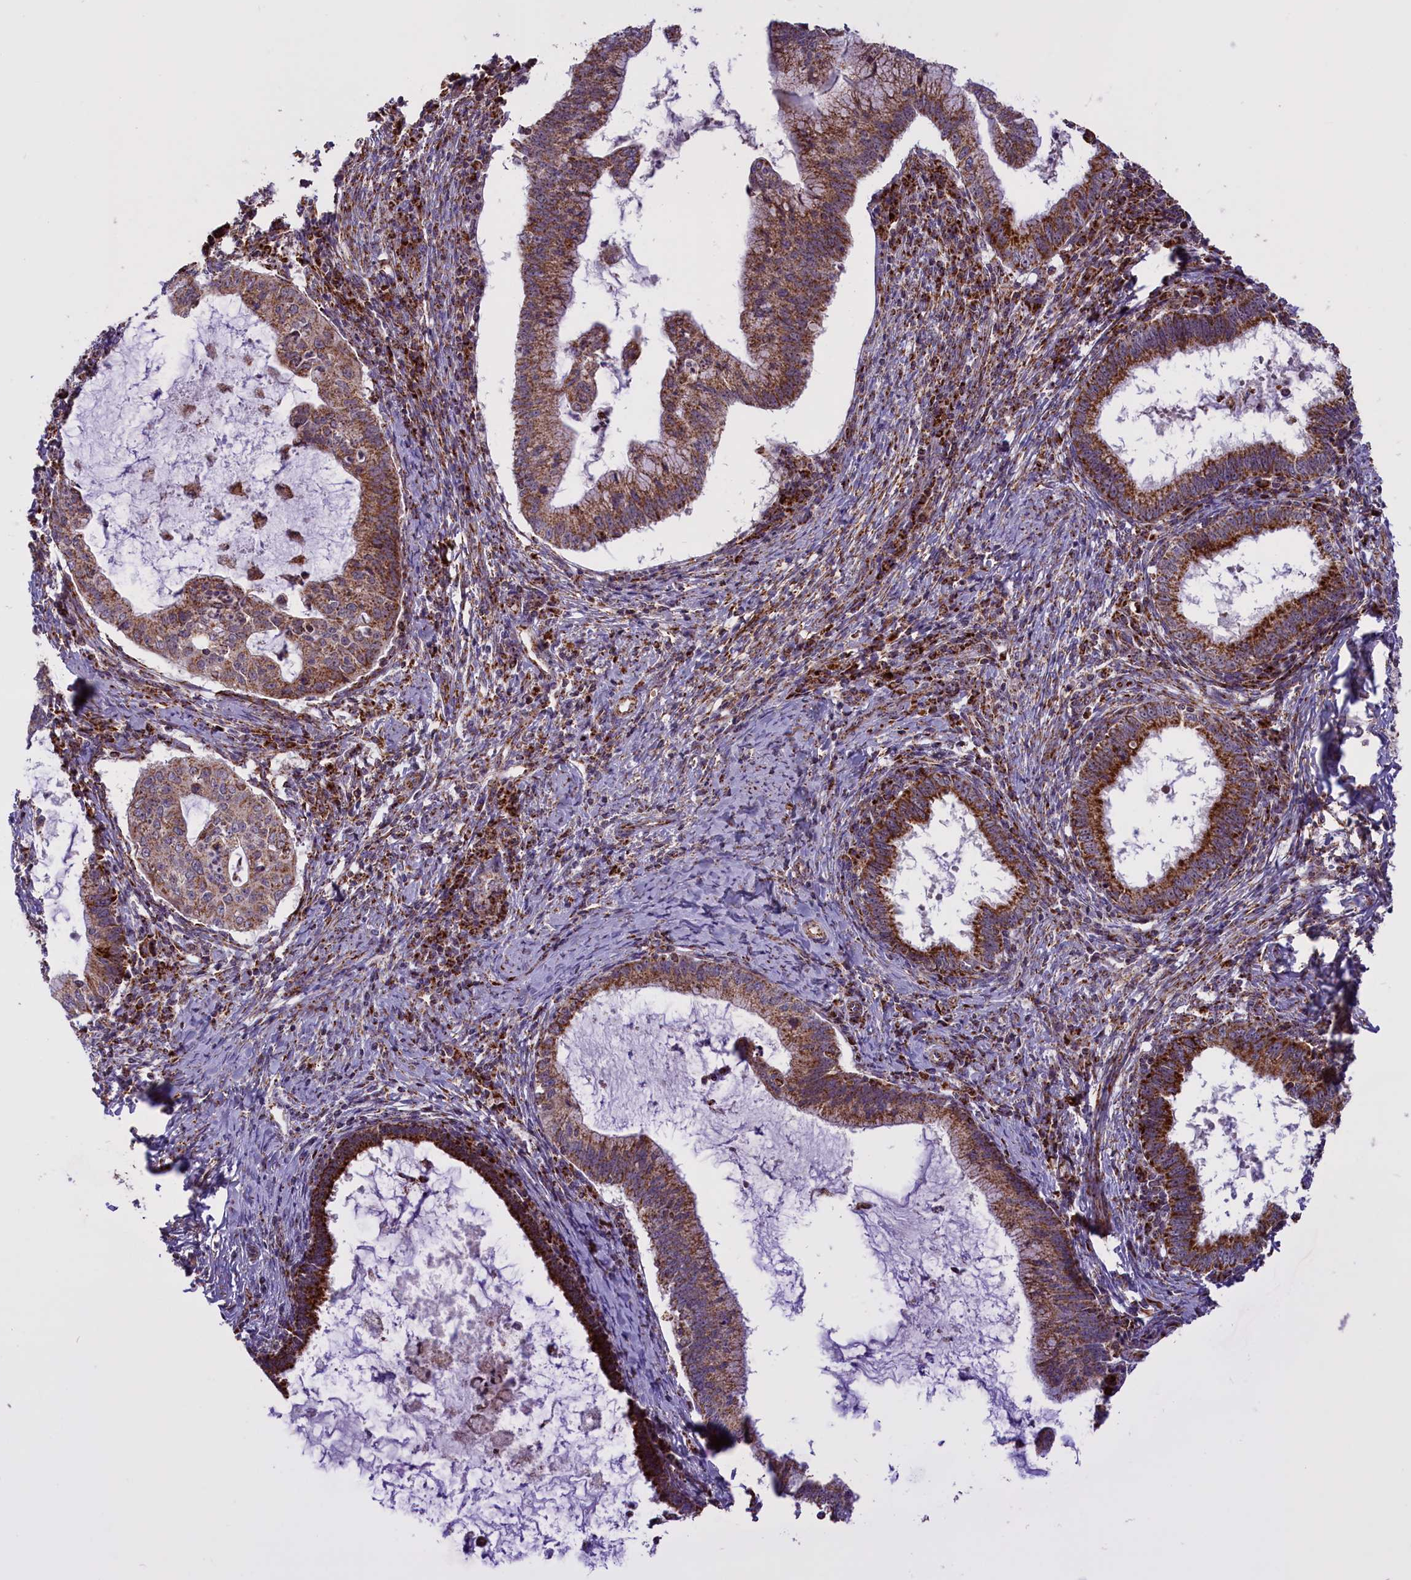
{"staining": {"intensity": "strong", "quantity": ">75%", "location": "cytoplasmic/membranous"}, "tissue": "cervical cancer", "cell_type": "Tumor cells", "image_type": "cancer", "snomed": [{"axis": "morphology", "description": "Adenocarcinoma, NOS"}, {"axis": "topography", "description": "Cervix"}], "caption": "Protein staining demonstrates strong cytoplasmic/membranous positivity in about >75% of tumor cells in cervical adenocarcinoma.", "gene": "NDUFS5", "patient": {"sex": "female", "age": 36}}